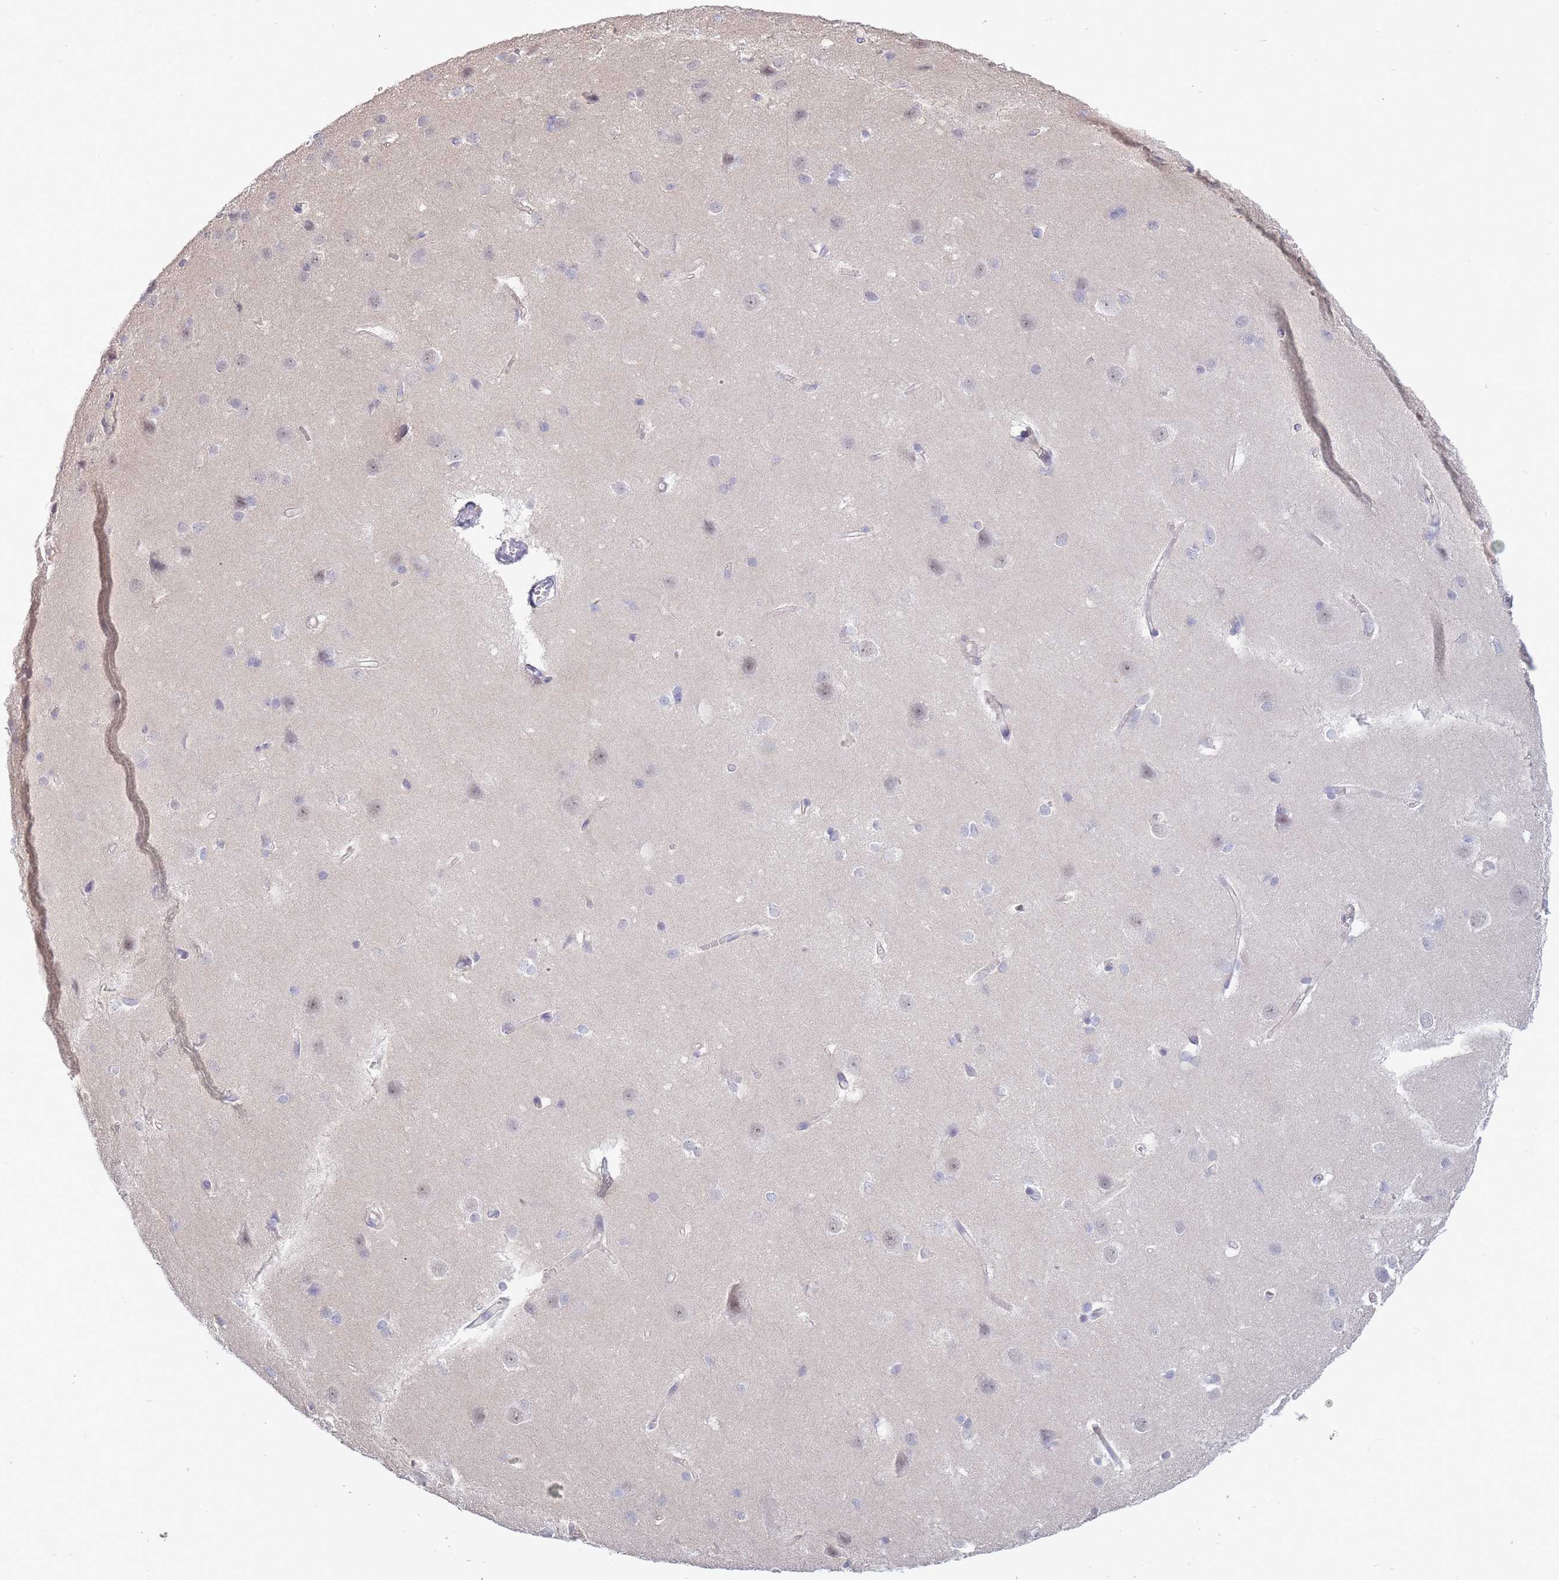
{"staining": {"intensity": "negative", "quantity": "none", "location": "none"}, "tissue": "cerebral cortex", "cell_type": "Endothelial cells", "image_type": "normal", "snomed": [{"axis": "morphology", "description": "Normal tissue, NOS"}, {"axis": "topography", "description": "Cerebral cortex"}], "caption": "IHC of unremarkable human cerebral cortex displays no staining in endothelial cells.", "gene": "C19orf25", "patient": {"sex": "male", "age": 37}}